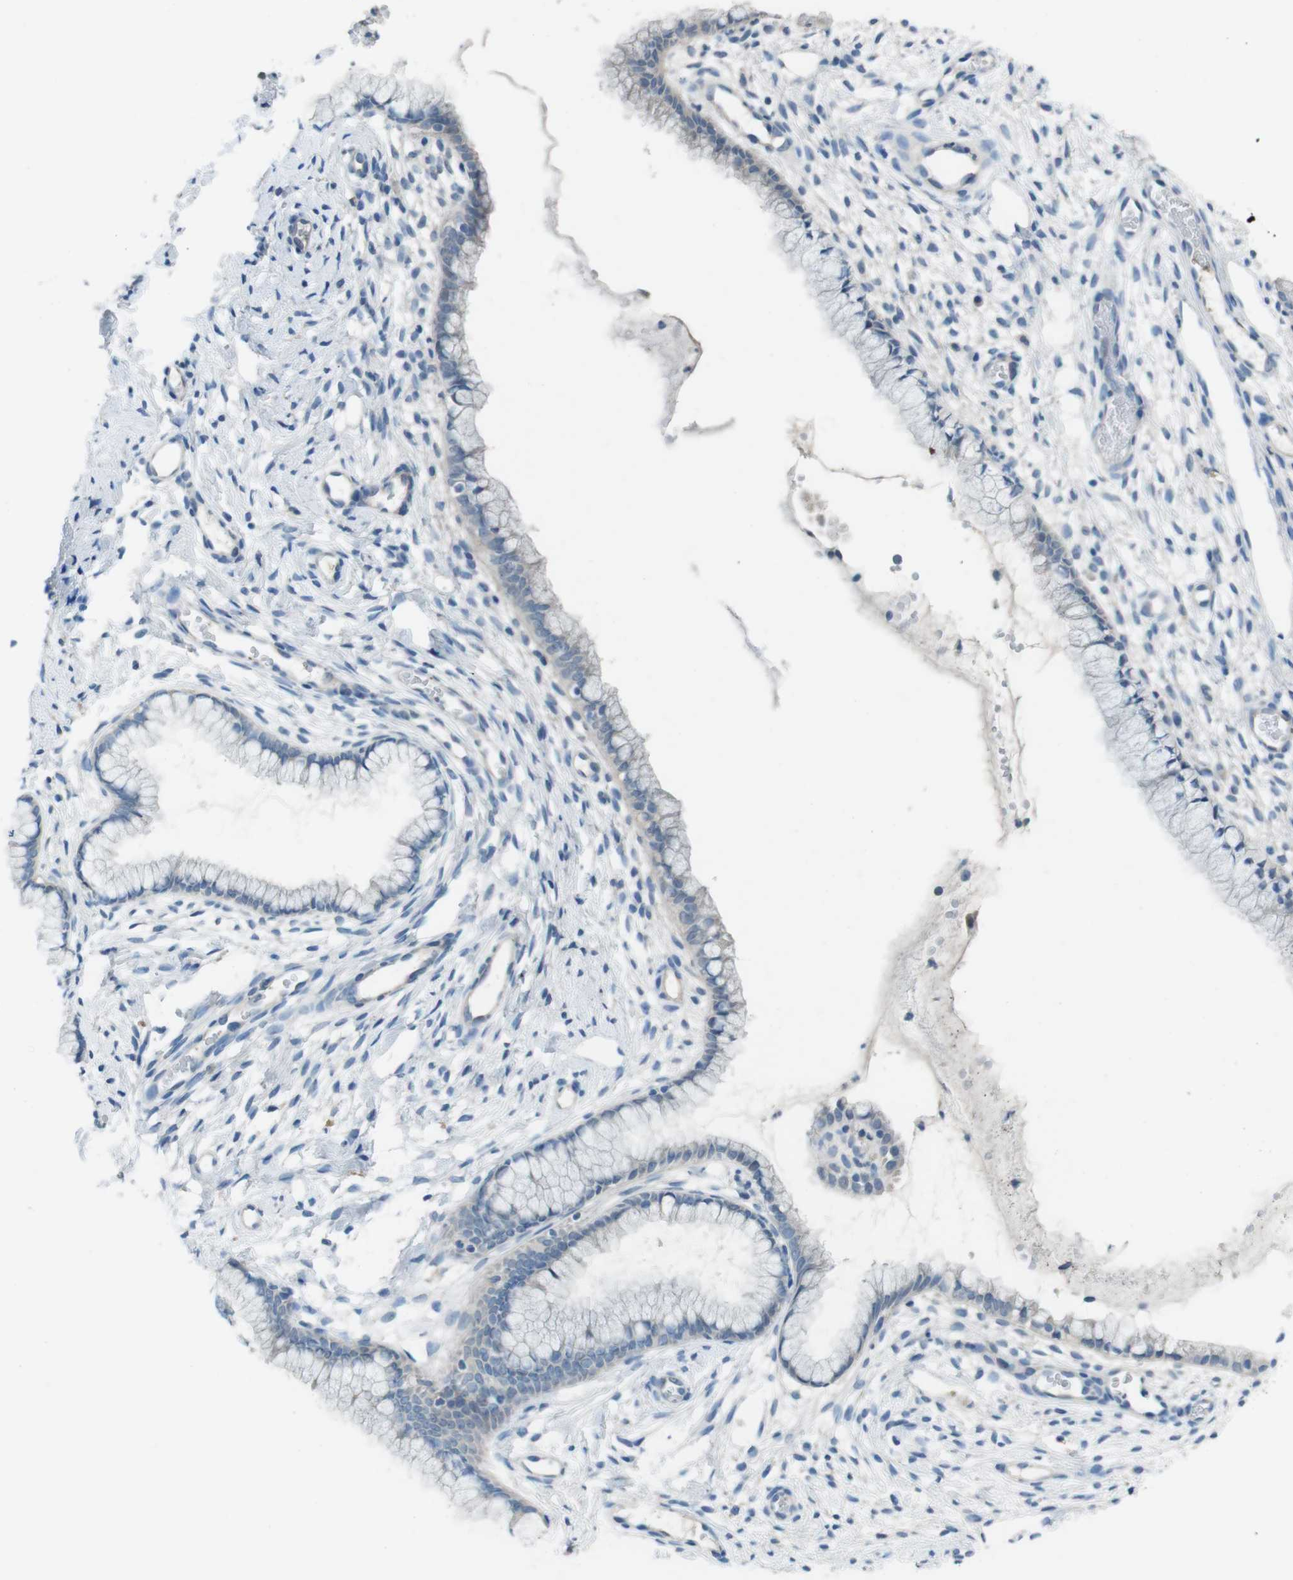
{"staining": {"intensity": "negative", "quantity": "none", "location": "none"}, "tissue": "cervix", "cell_type": "Glandular cells", "image_type": "normal", "snomed": [{"axis": "morphology", "description": "Normal tissue, NOS"}, {"axis": "topography", "description": "Cervix"}], "caption": "Protein analysis of normal cervix shows no significant staining in glandular cells.", "gene": "CYP2C19", "patient": {"sex": "female", "age": 65}}